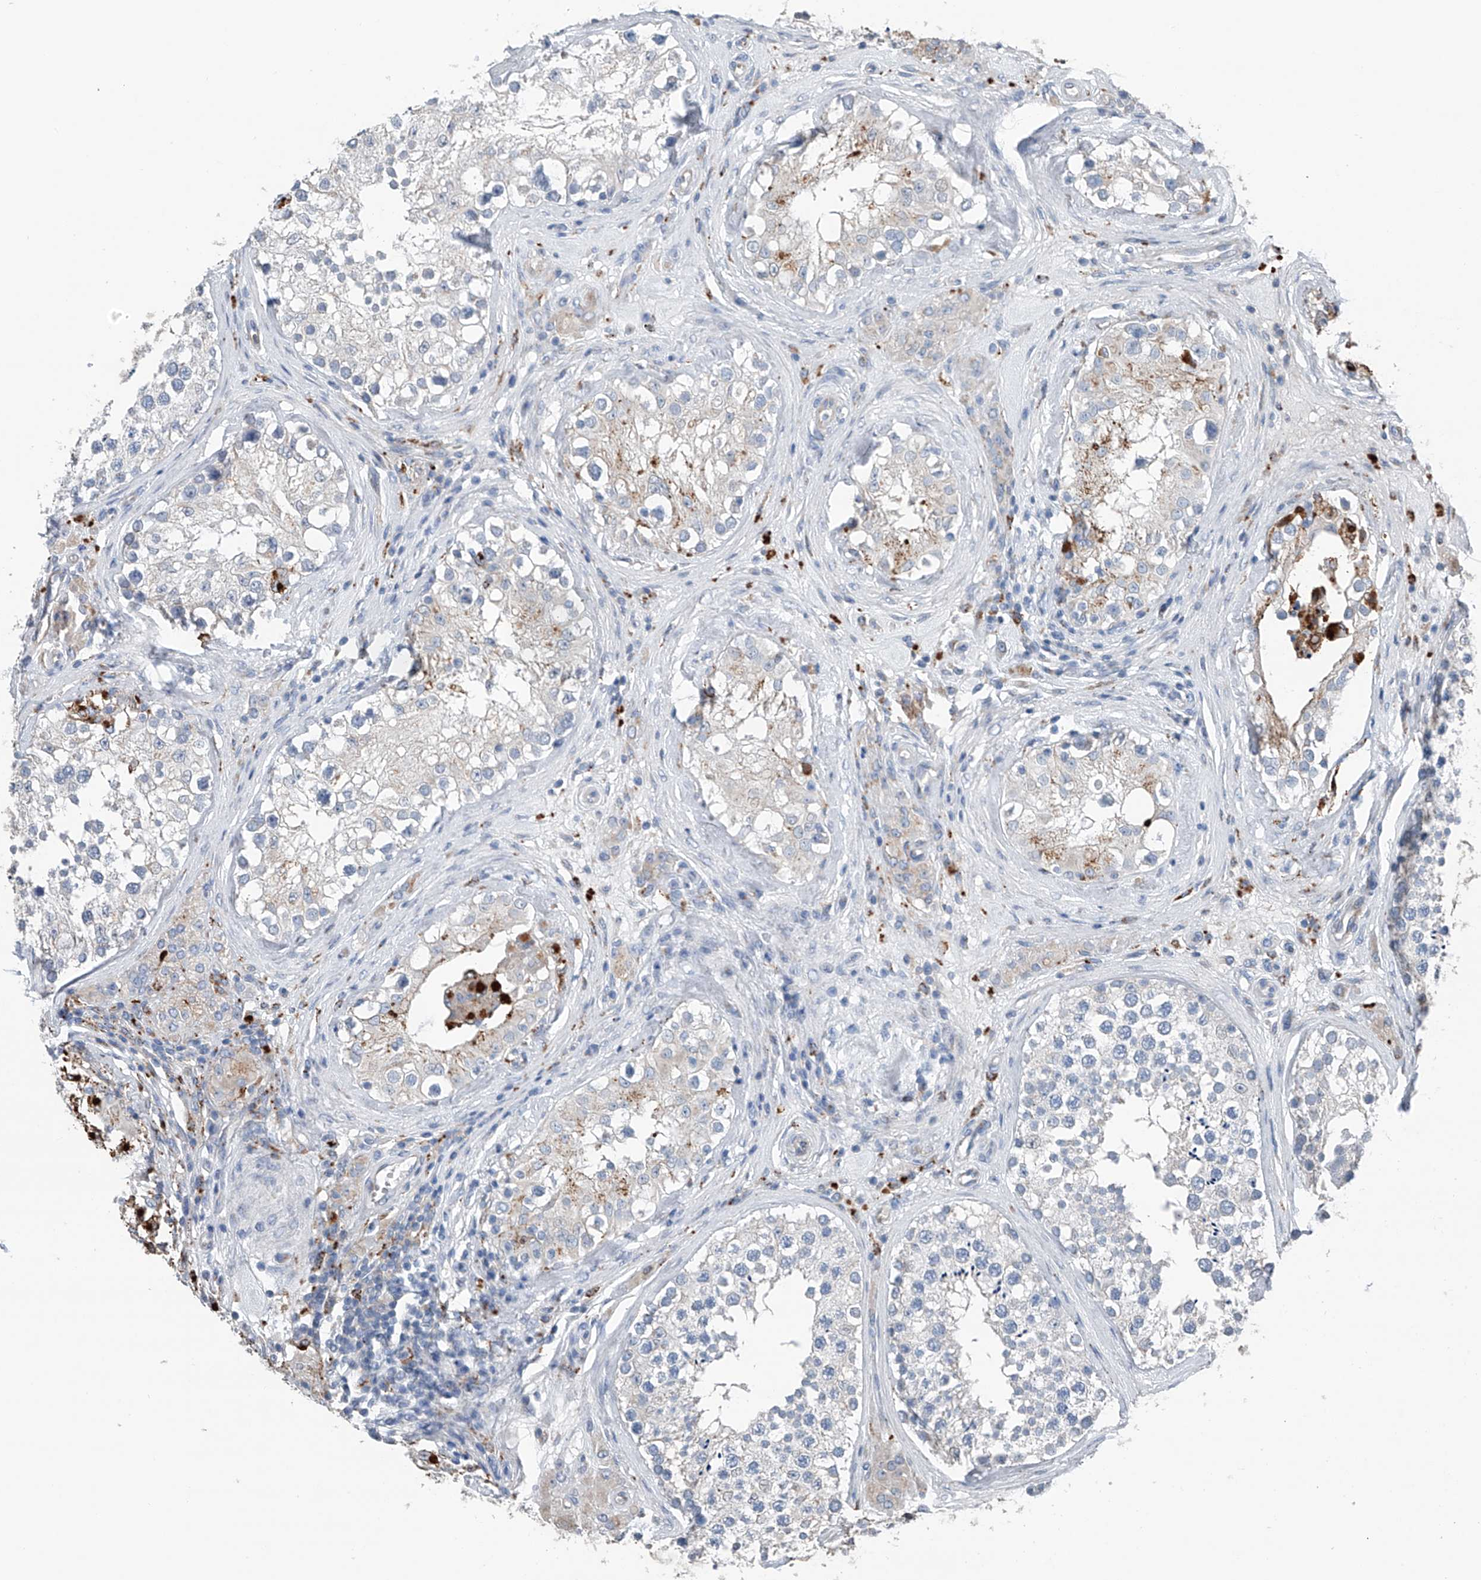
{"staining": {"intensity": "weak", "quantity": "<25%", "location": "cytoplasmic/membranous"}, "tissue": "testis", "cell_type": "Cells in seminiferous ducts", "image_type": "normal", "snomed": [{"axis": "morphology", "description": "Normal tissue, NOS"}, {"axis": "topography", "description": "Testis"}], "caption": "Immunohistochemistry (IHC) image of benign testis: human testis stained with DAB displays no significant protein expression in cells in seminiferous ducts.", "gene": "ZNF772", "patient": {"sex": "male", "age": 46}}